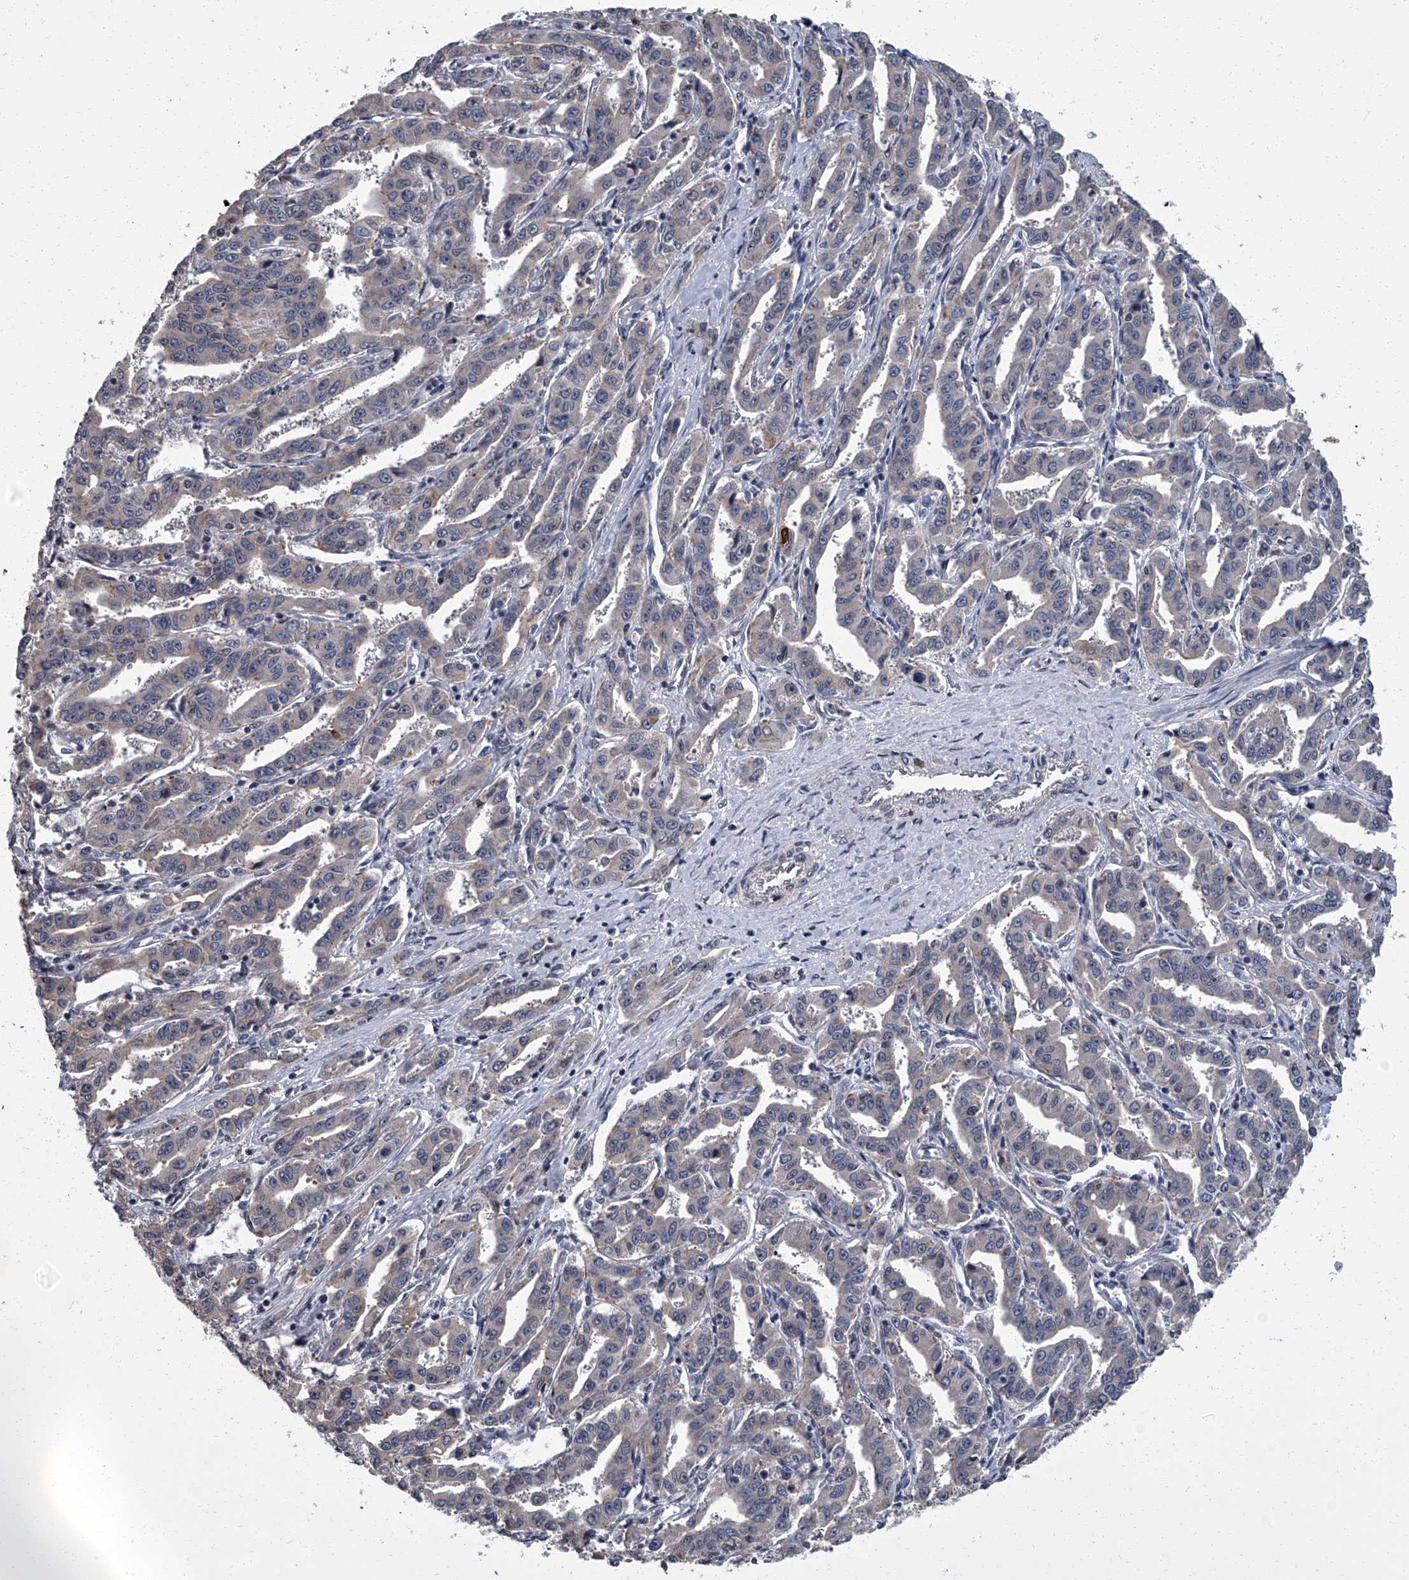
{"staining": {"intensity": "negative", "quantity": "none", "location": "none"}, "tissue": "liver cancer", "cell_type": "Tumor cells", "image_type": "cancer", "snomed": [{"axis": "morphology", "description": "Cholangiocarcinoma"}, {"axis": "topography", "description": "Liver"}], "caption": "An image of liver cancer stained for a protein displays no brown staining in tumor cells.", "gene": "ZNF274", "patient": {"sex": "male", "age": 59}}